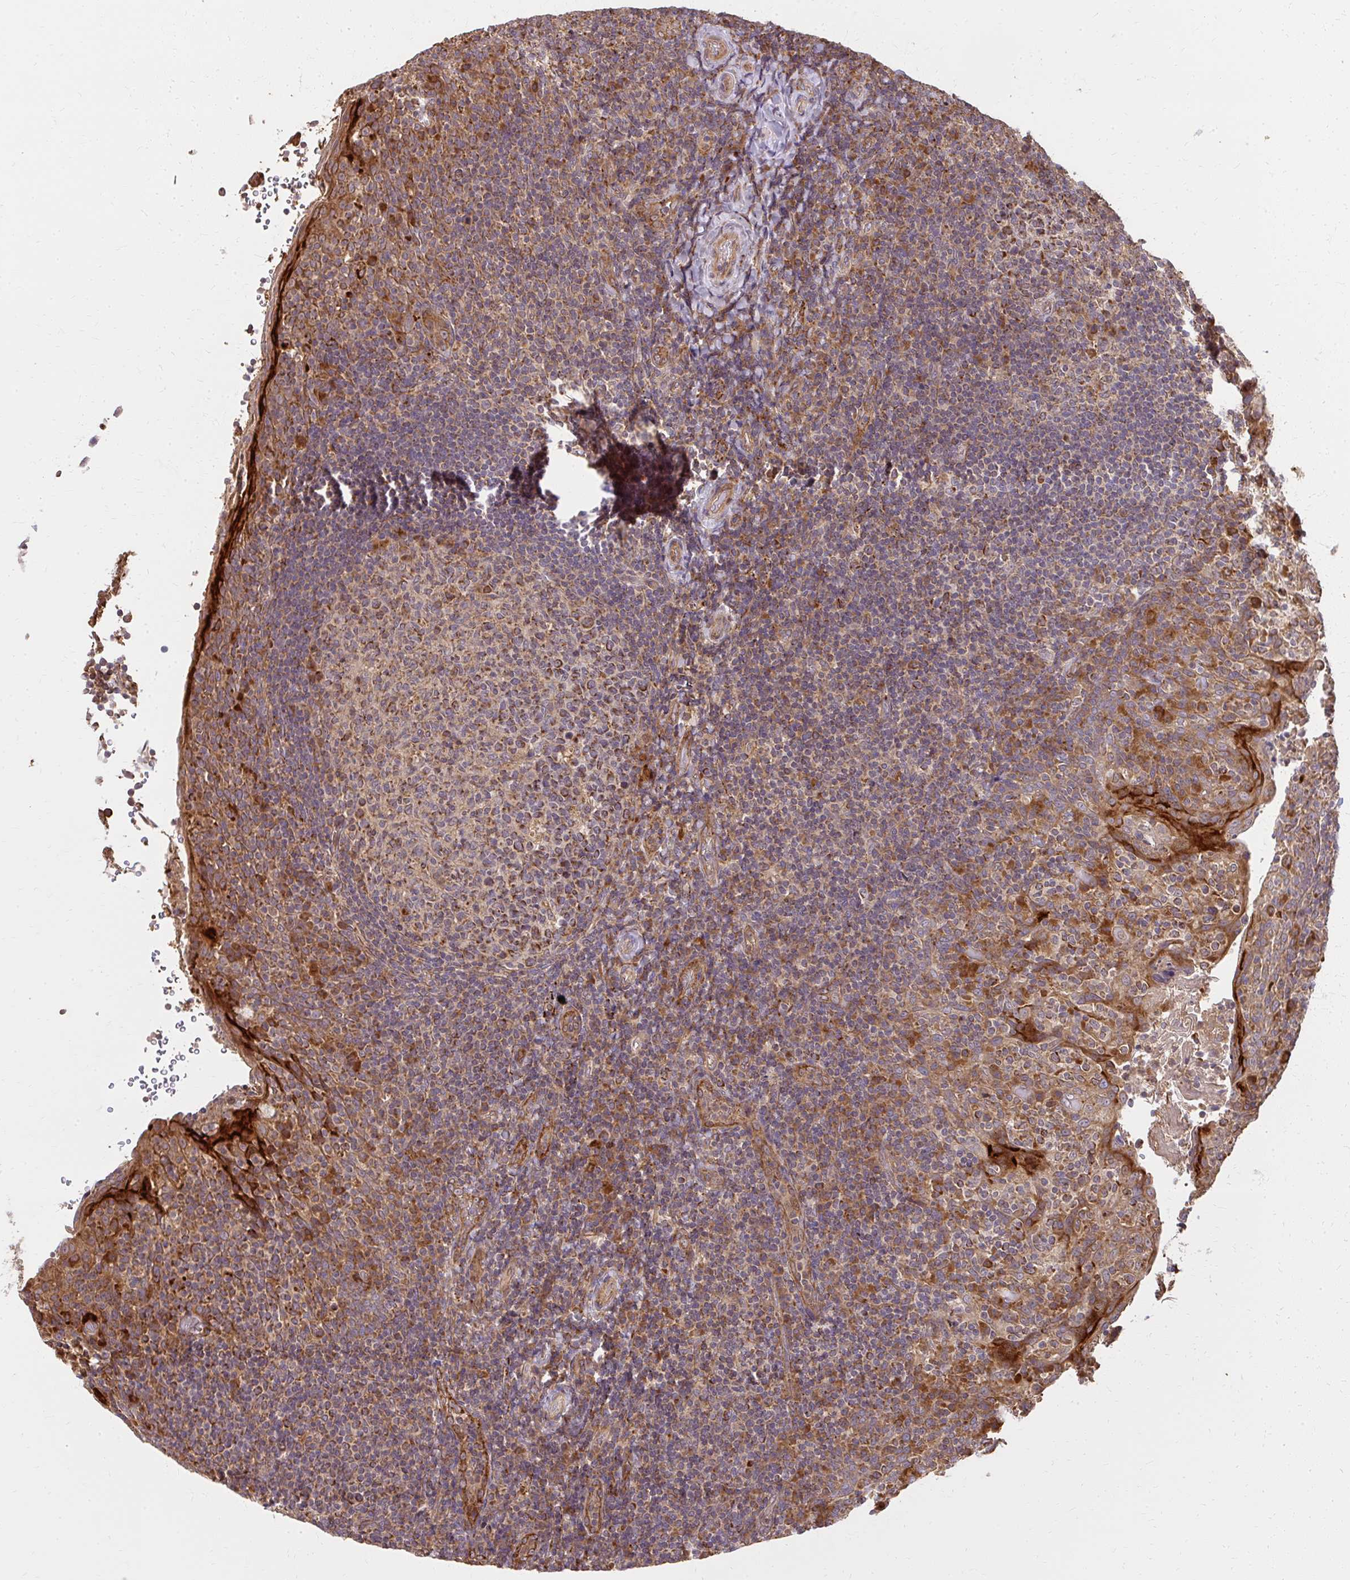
{"staining": {"intensity": "strong", "quantity": "25%-75%", "location": "cytoplasmic/membranous"}, "tissue": "tonsil", "cell_type": "Germinal center cells", "image_type": "normal", "snomed": [{"axis": "morphology", "description": "Normal tissue, NOS"}, {"axis": "topography", "description": "Tonsil"}], "caption": "The micrograph reveals staining of unremarkable tonsil, revealing strong cytoplasmic/membranous protein positivity (brown color) within germinal center cells.", "gene": "GNS", "patient": {"sex": "female", "age": 10}}